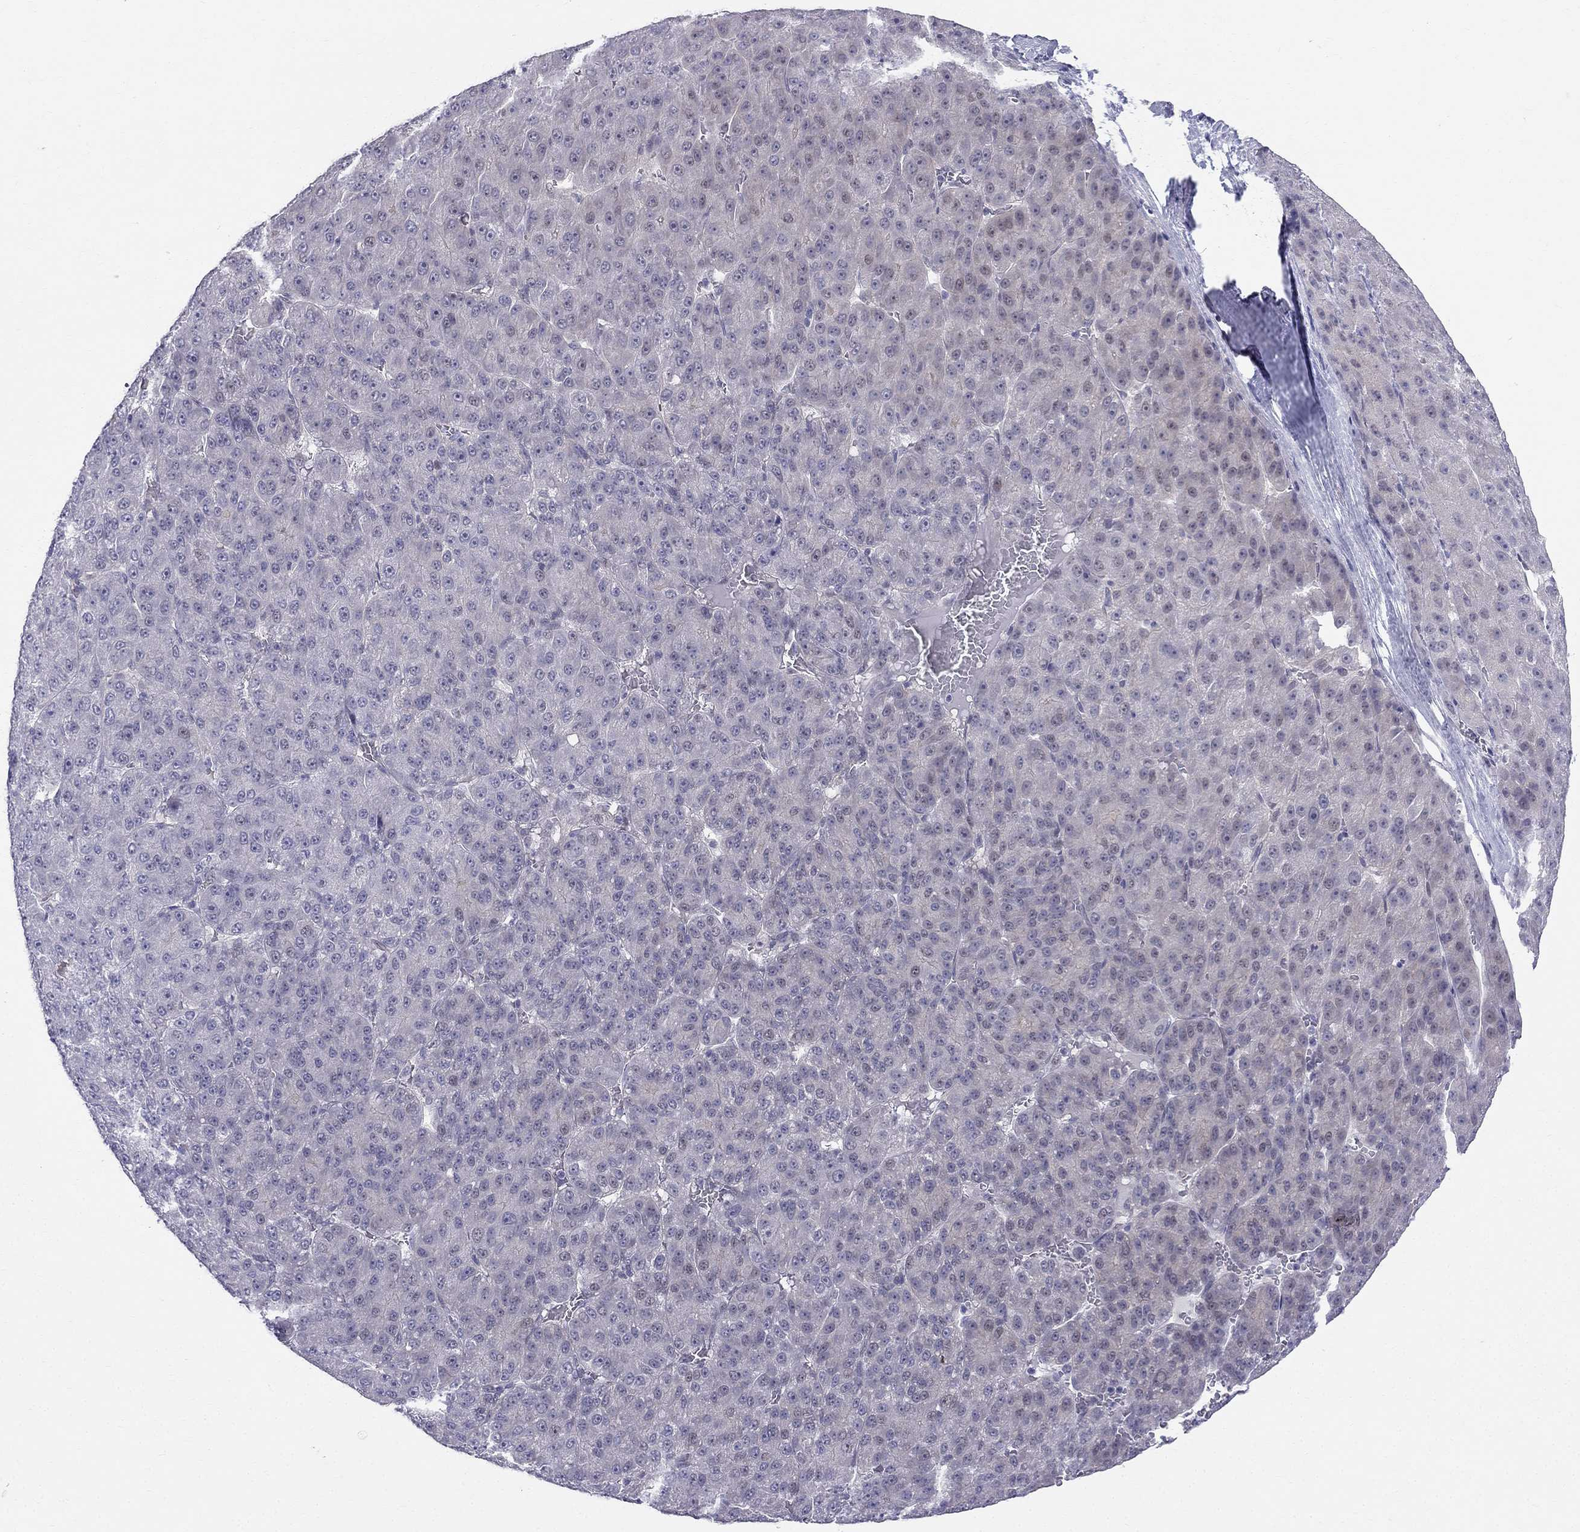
{"staining": {"intensity": "negative", "quantity": "none", "location": "none"}, "tissue": "liver cancer", "cell_type": "Tumor cells", "image_type": "cancer", "snomed": [{"axis": "morphology", "description": "Carcinoma, Hepatocellular, NOS"}, {"axis": "topography", "description": "Liver"}], "caption": "DAB immunohistochemical staining of human liver cancer reveals no significant expression in tumor cells.", "gene": "BAG5", "patient": {"sex": "male", "age": 67}}